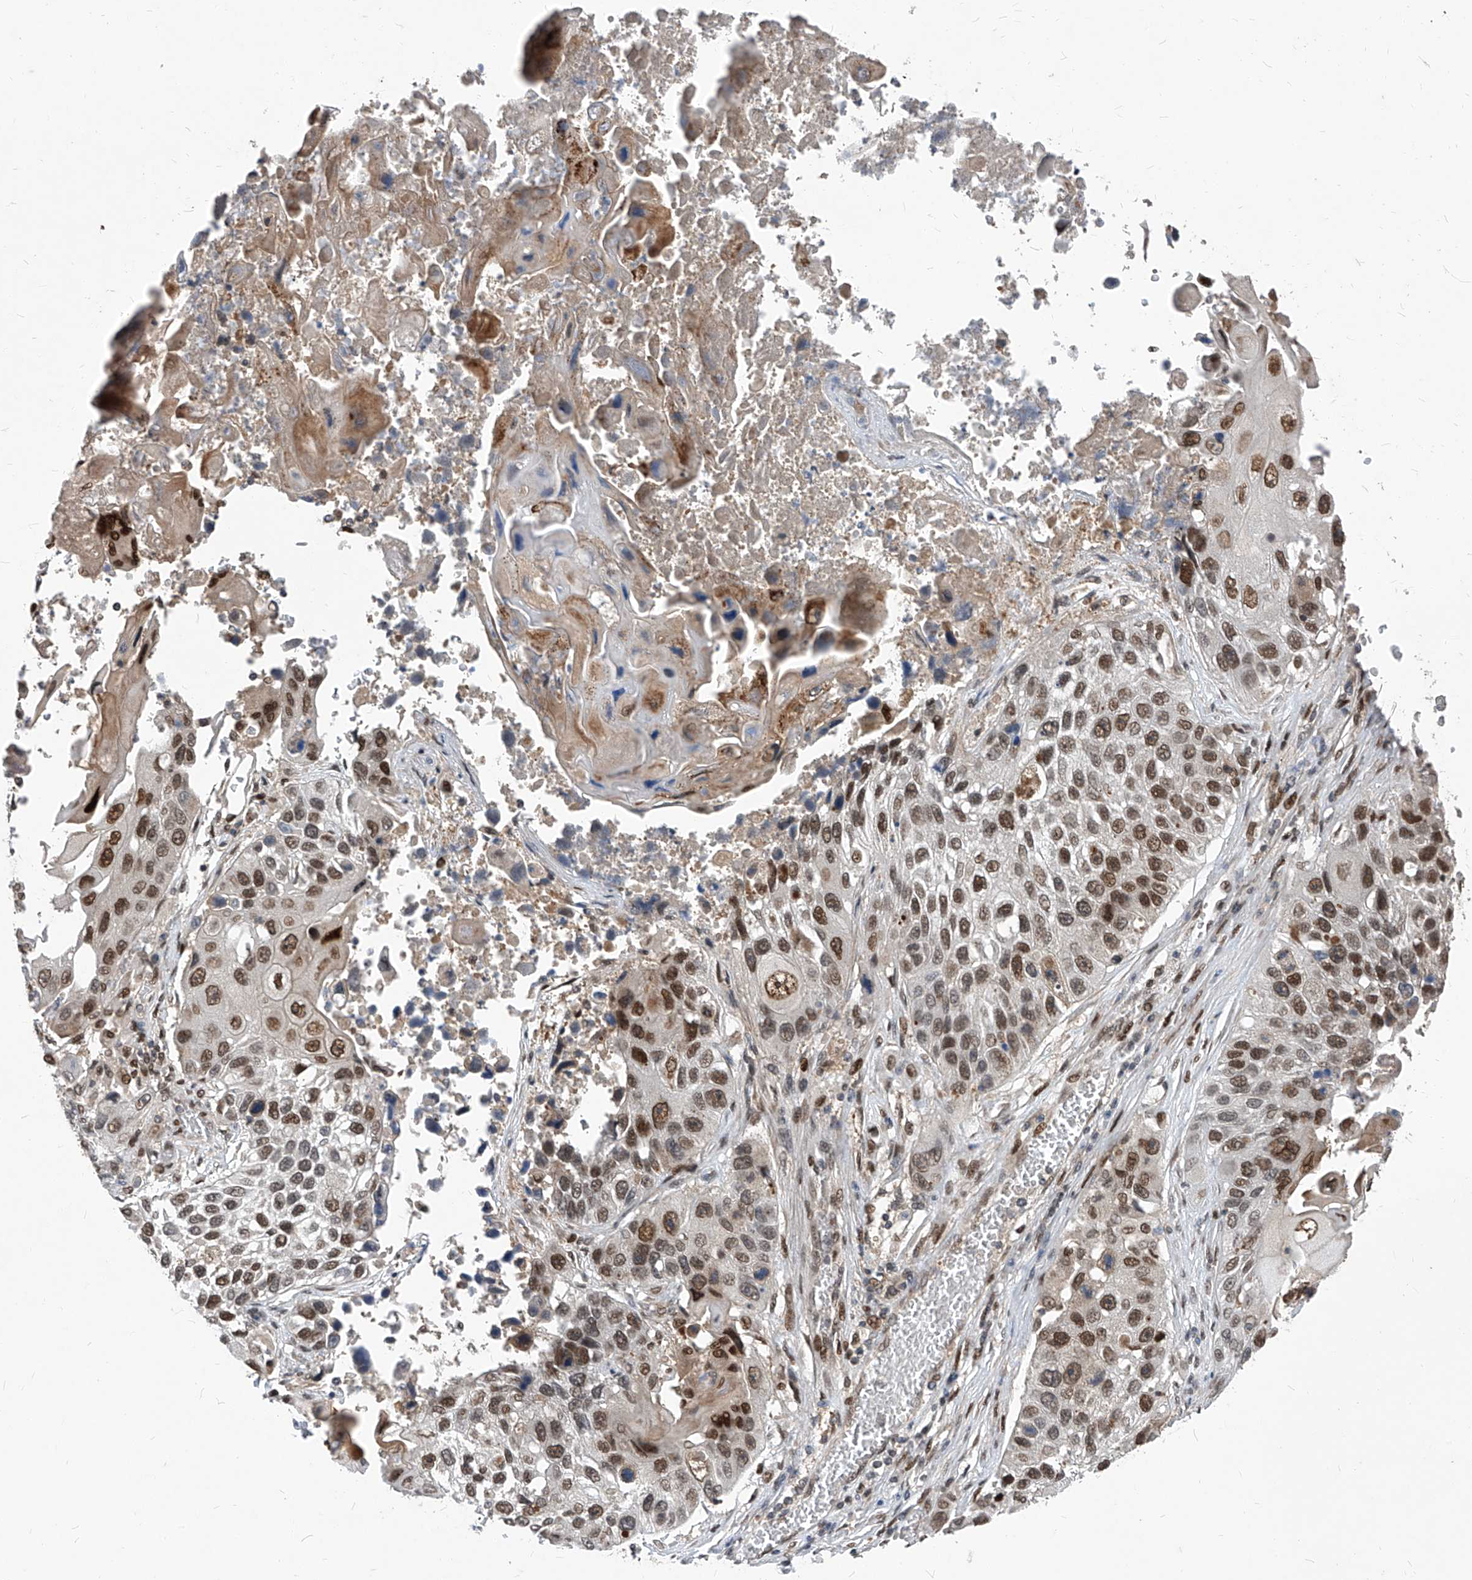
{"staining": {"intensity": "moderate", "quantity": ">75%", "location": "nuclear"}, "tissue": "lung cancer", "cell_type": "Tumor cells", "image_type": "cancer", "snomed": [{"axis": "morphology", "description": "Squamous cell carcinoma, NOS"}, {"axis": "topography", "description": "Lung"}], "caption": "Immunohistochemistry histopathology image of neoplastic tissue: lung cancer stained using immunohistochemistry reveals medium levels of moderate protein expression localized specifically in the nuclear of tumor cells, appearing as a nuclear brown color.", "gene": "KPNB1", "patient": {"sex": "male", "age": 61}}